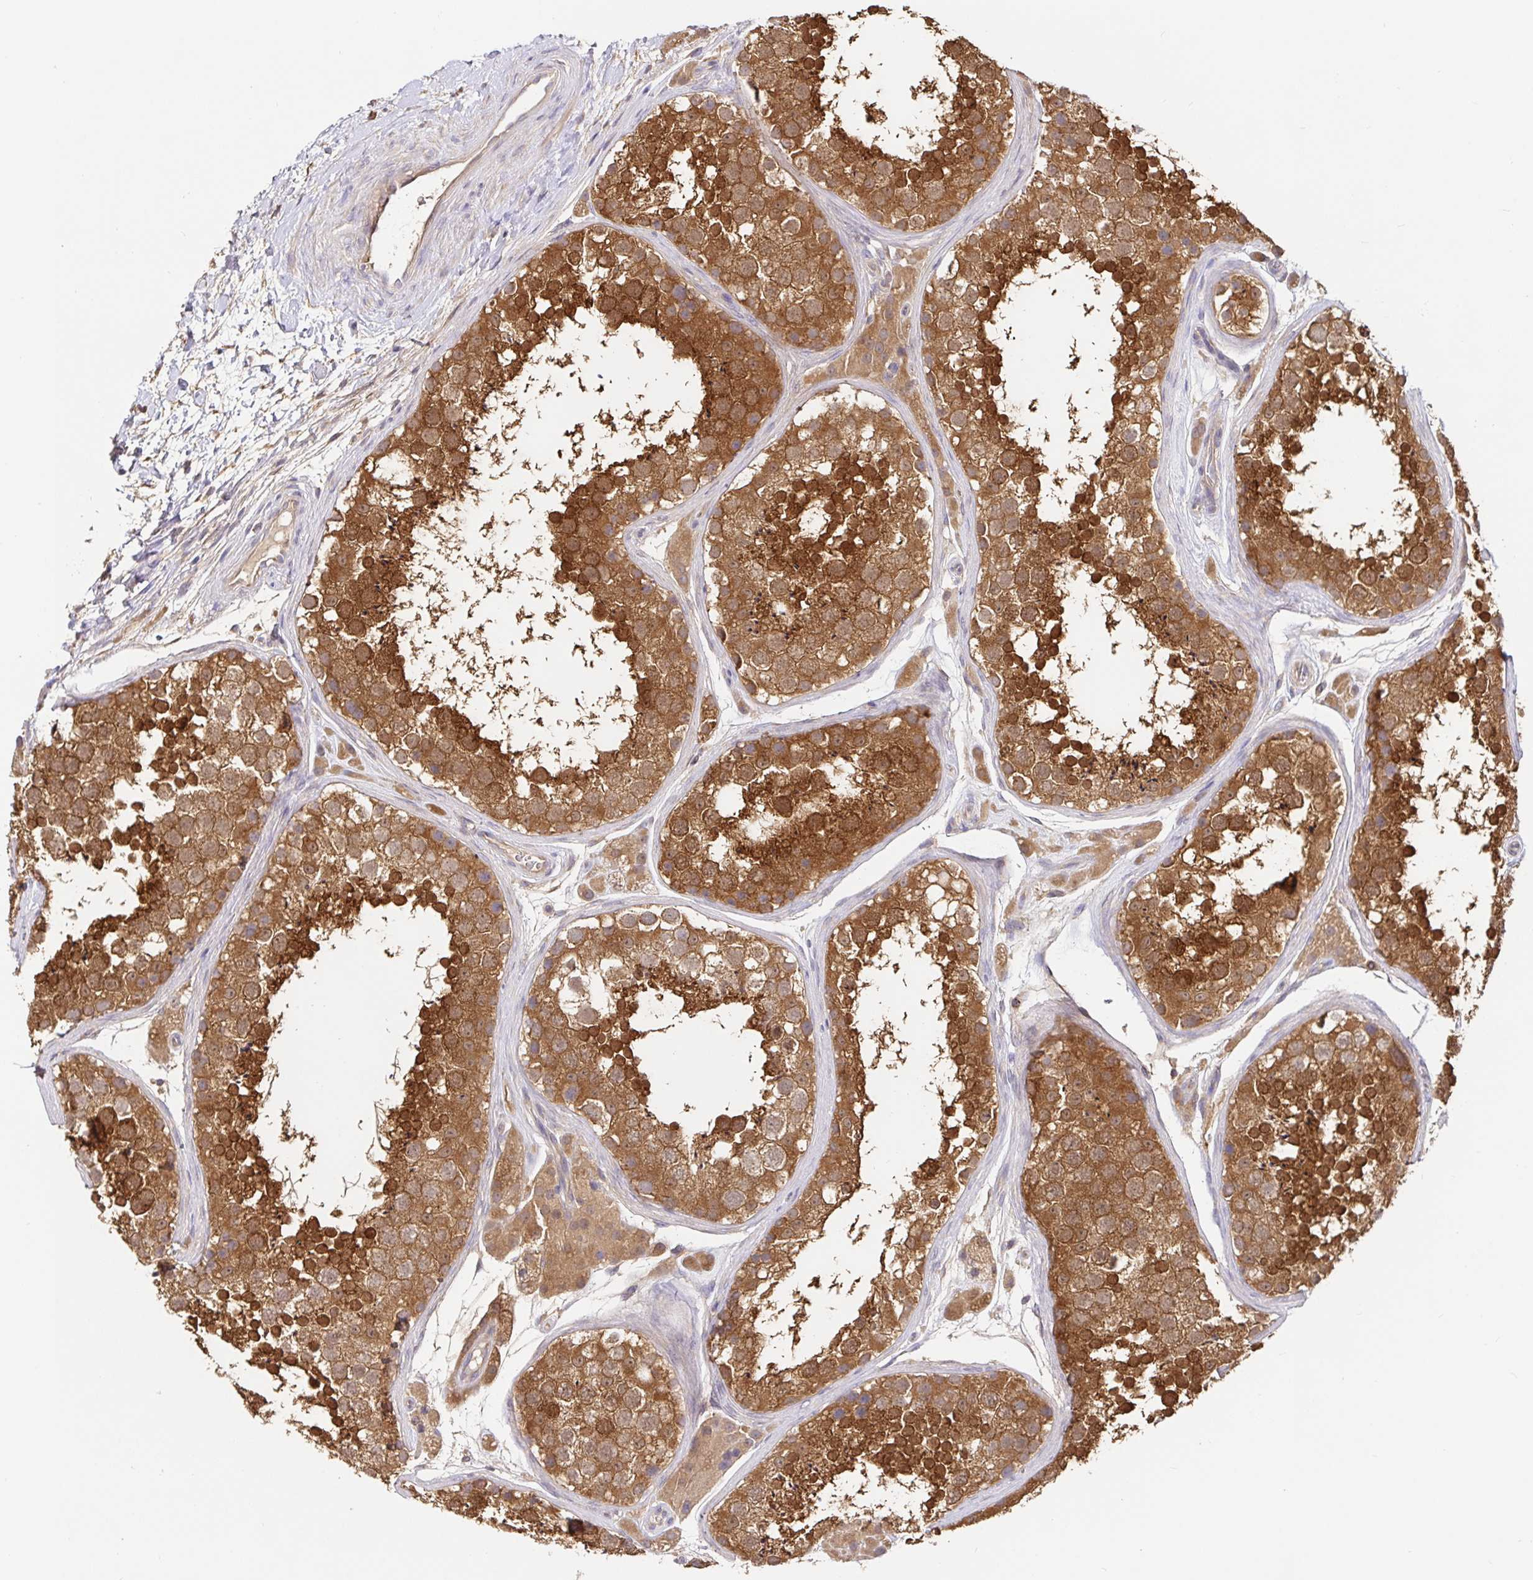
{"staining": {"intensity": "strong", "quantity": ">75%", "location": "cytoplasmic/membranous"}, "tissue": "testis", "cell_type": "Cells in seminiferous ducts", "image_type": "normal", "snomed": [{"axis": "morphology", "description": "Normal tissue, NOS"}, {"axis": "topography", "description": "Testis"}], "caption": "A histopathology image of human testis stained for a protein displays strong cytoplasmic/membranous brown staining in cells in seminiferous ducts. The protein is shown in brown color, while the nuclei are stained blue.", "gene": "HAGH", "patient": {"sex": "male", "age": 41}}